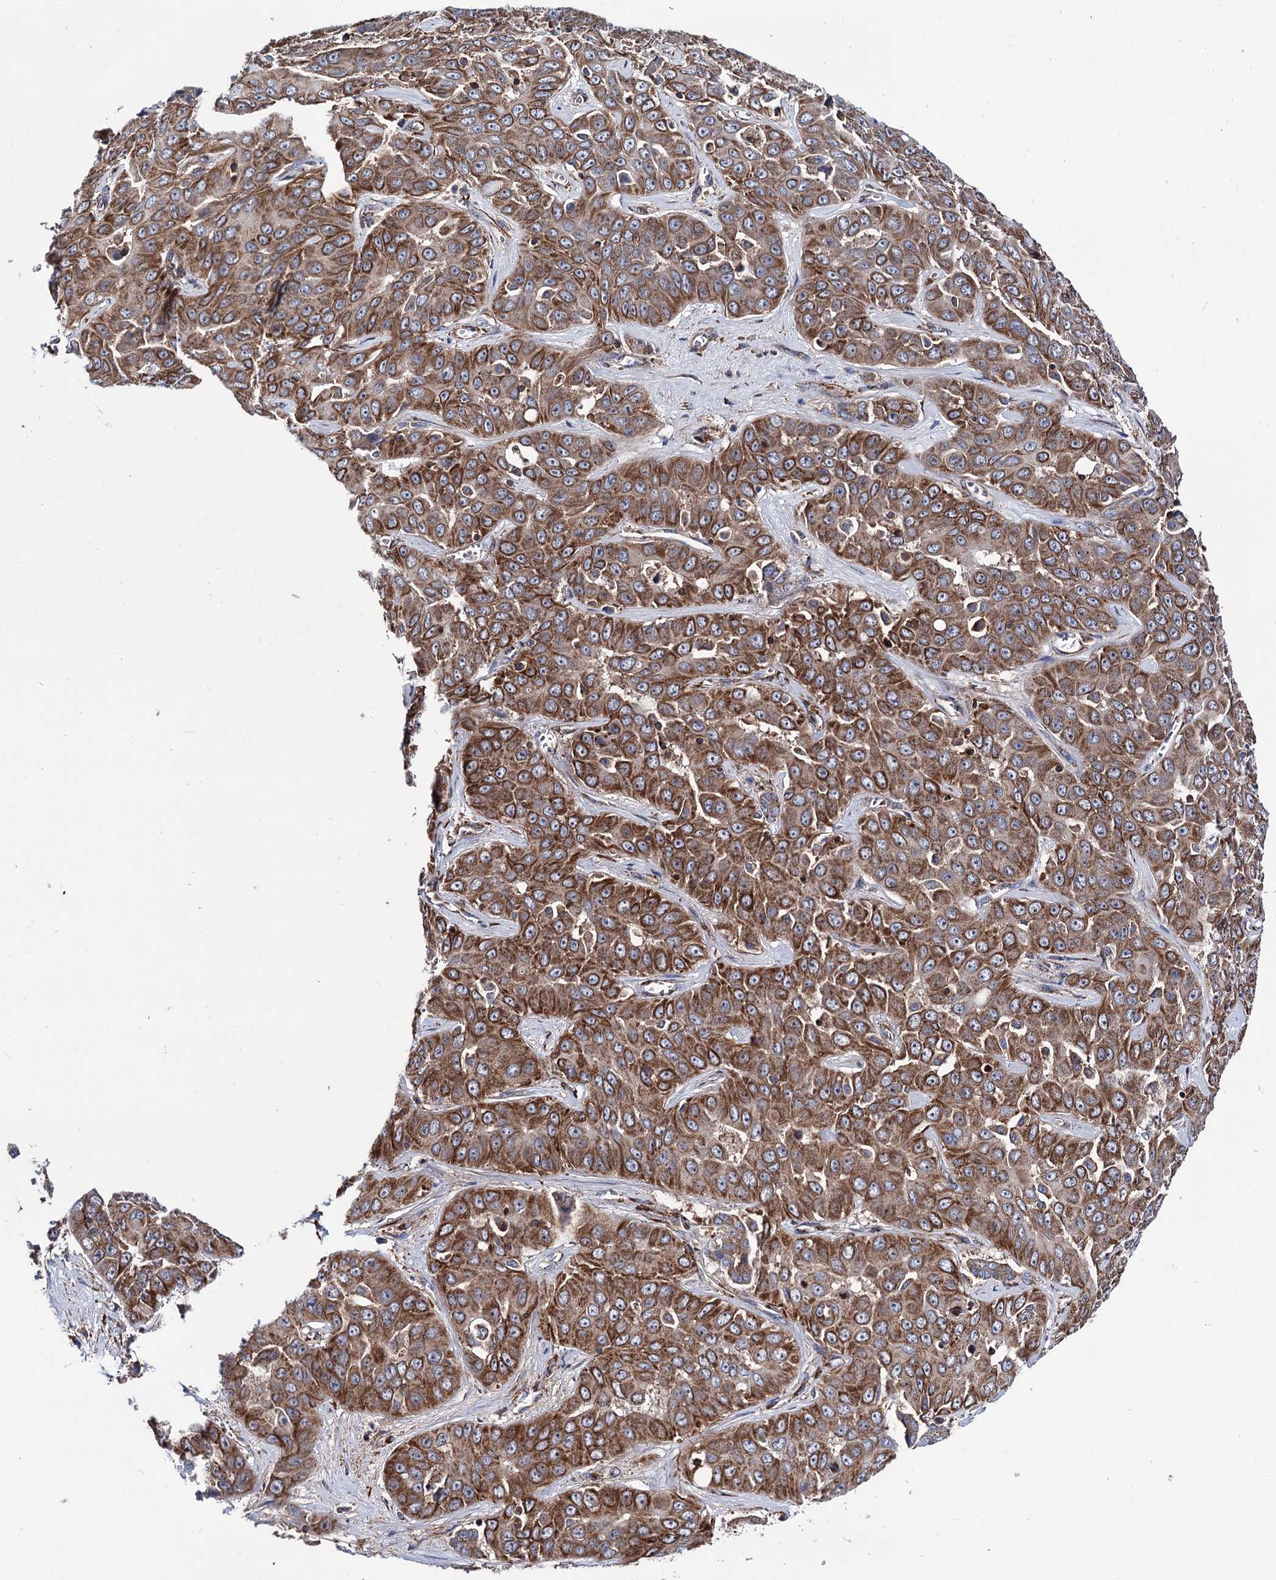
{"staining": {"intensity": "strong", "quantity": ">75%", "location": "cytoplasmic/membranous"}, "tissue": "liver cancer", "cell_type": "Tumor cells", "image_type": "cancer", "snomed": [{"axis": "morphology", "description": "Cholangiocarcinoma"}, {"axis": "topography", "description": "Liver"}], "caption": "DAB immunohistochemical staining of cholangiocarcinoma (liver) demonstrates strong cytoplasmic/membranous protein positivity in approximately >75% of tumor cells.", "gene": "DEF6", "patient": {"sex": "female", "age": 52}}